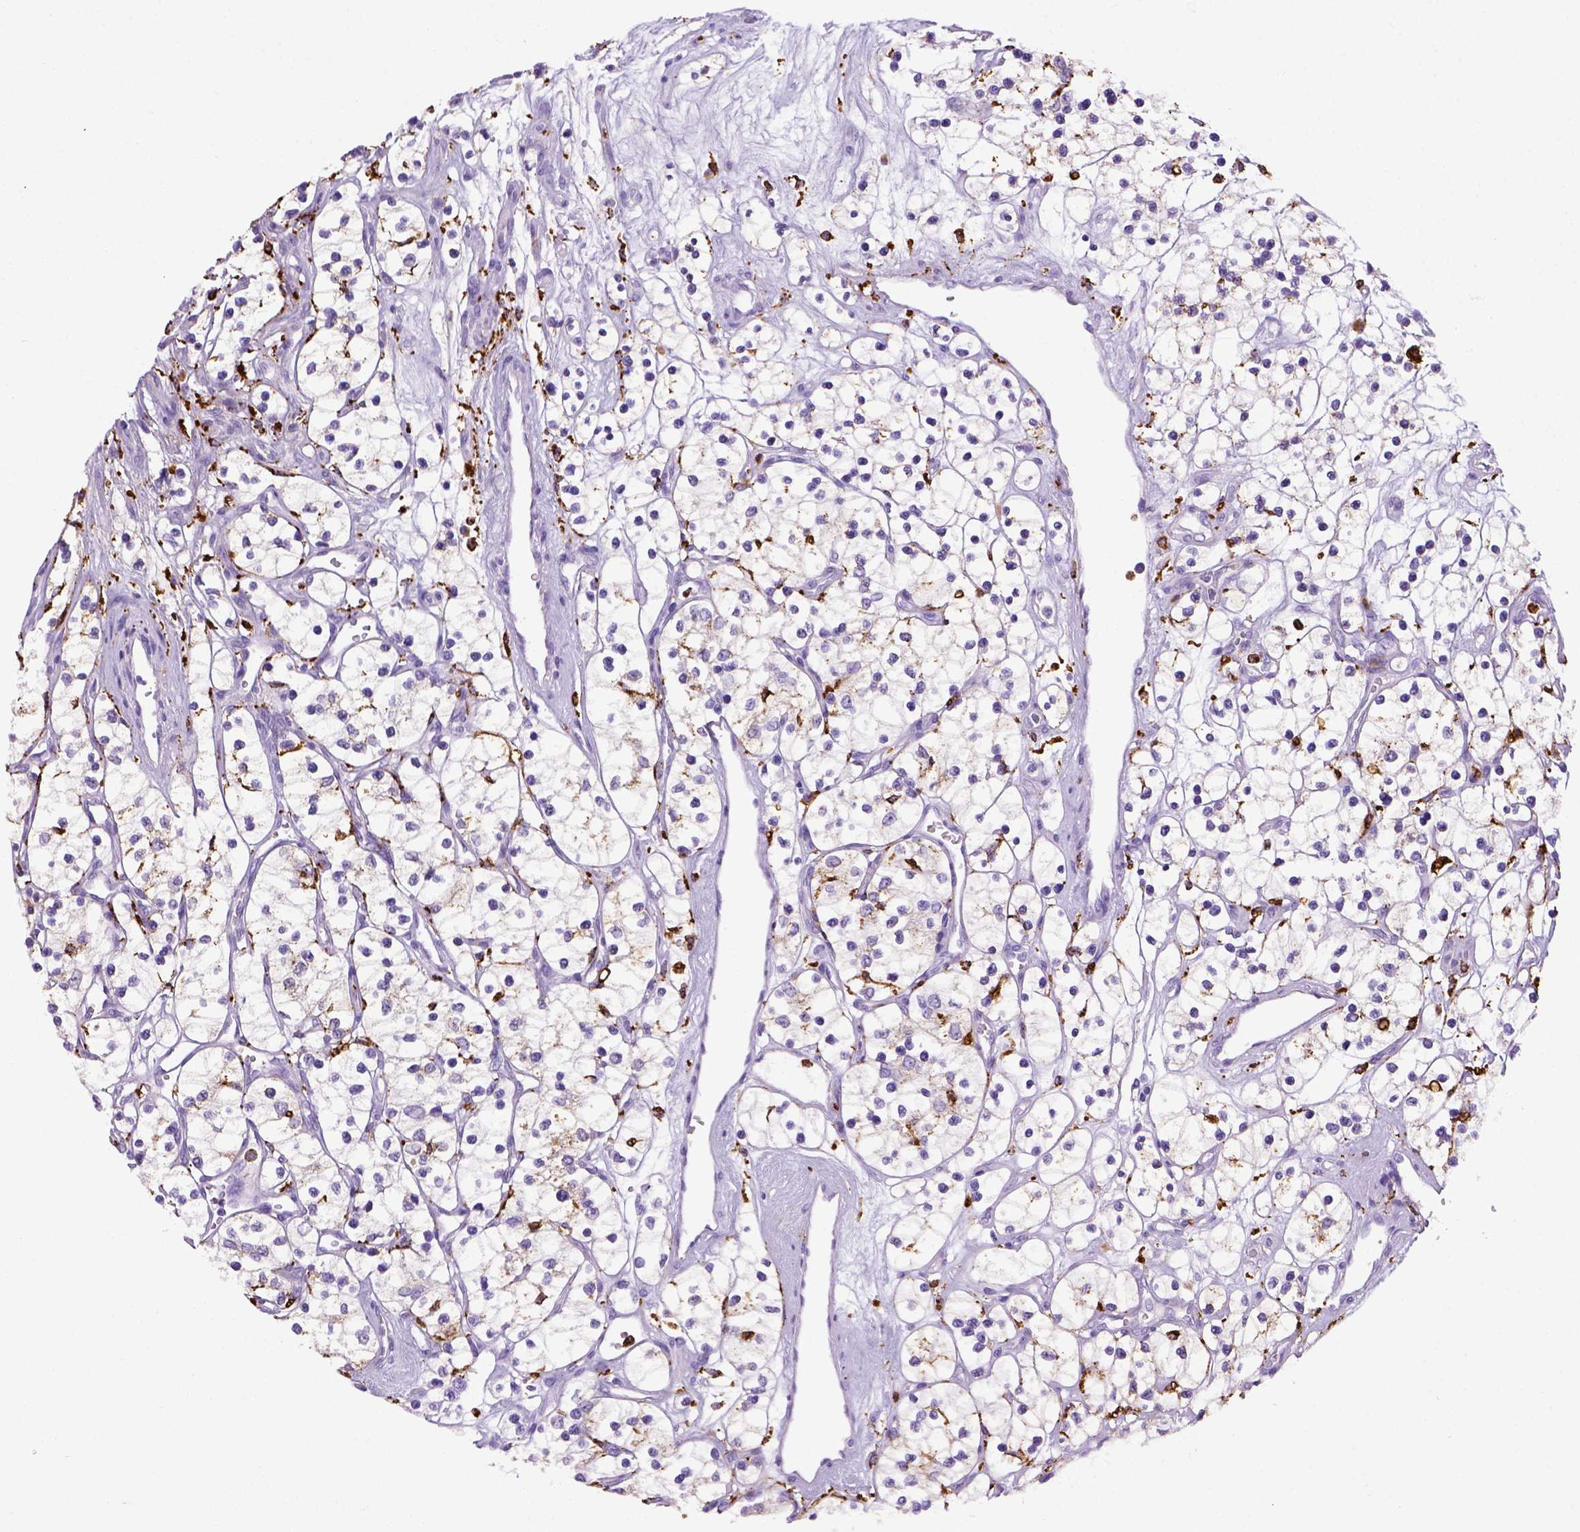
{"staining": {"intensity": "negative", "quantity": "none", "location": "none"}, "tissue": "renal cancer", "cell_type": "Tumor cells", "image_type": "cancer", "snomed": [{"axis": "morphology", "description": "Adenocarcinoma, NOS"}, {"axis": "topography", "description": "Kidney"}], "caption": "Tumor cells are negative for brown protein staining in adenocarcinoma (renal). (Brightfield microscopy of DAB IHC at high magnification).", "gene": "CD68", "patient": {"sex": "female", "age": 69}}